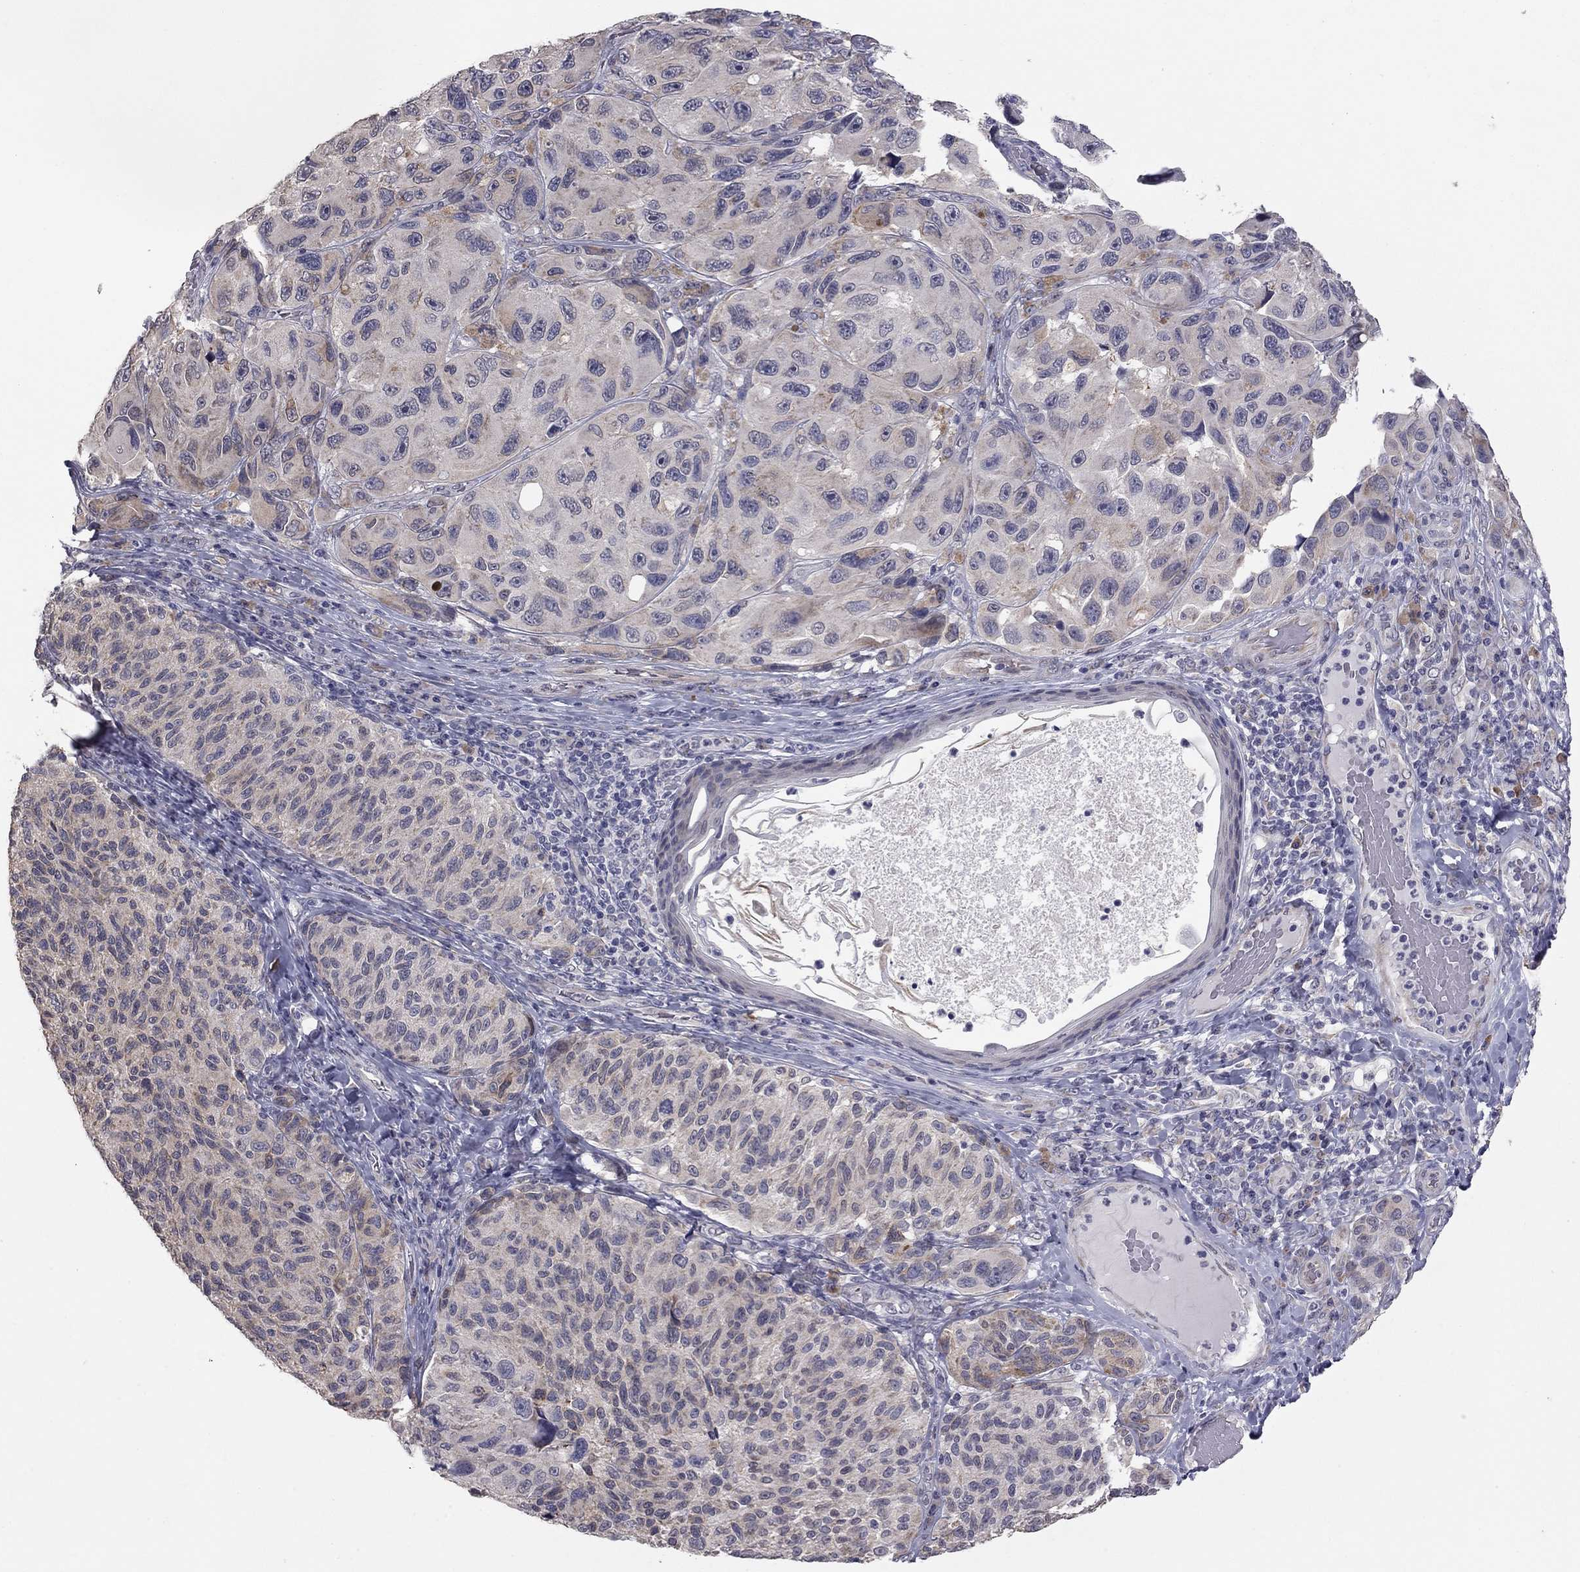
{"staining": {"intensity": "moderate", "quantity": "<25%", "location": "cytoplasmic/membranous"}, "tissue": "melanoma", "cell_type": "Tumor cells", "image_type": "cancer", "snomed": [{"axis": "morphology", "description": "Malignant melanoma, NOS"}, {"axis": "topography", "description": "Skin"}], "caption": "Immunohistochemistry (IHC) micrograph of neoplastic tissue: malignant melanoma stained using IHC shows low levels of moderate protein expression localized specifically in the cytoplasmic/membranous of tumor cells, appearing as a cytoplasmic/membranous brown color.", "gene": "PRRT2", "patient": {"sex": "female", "age": 73}}